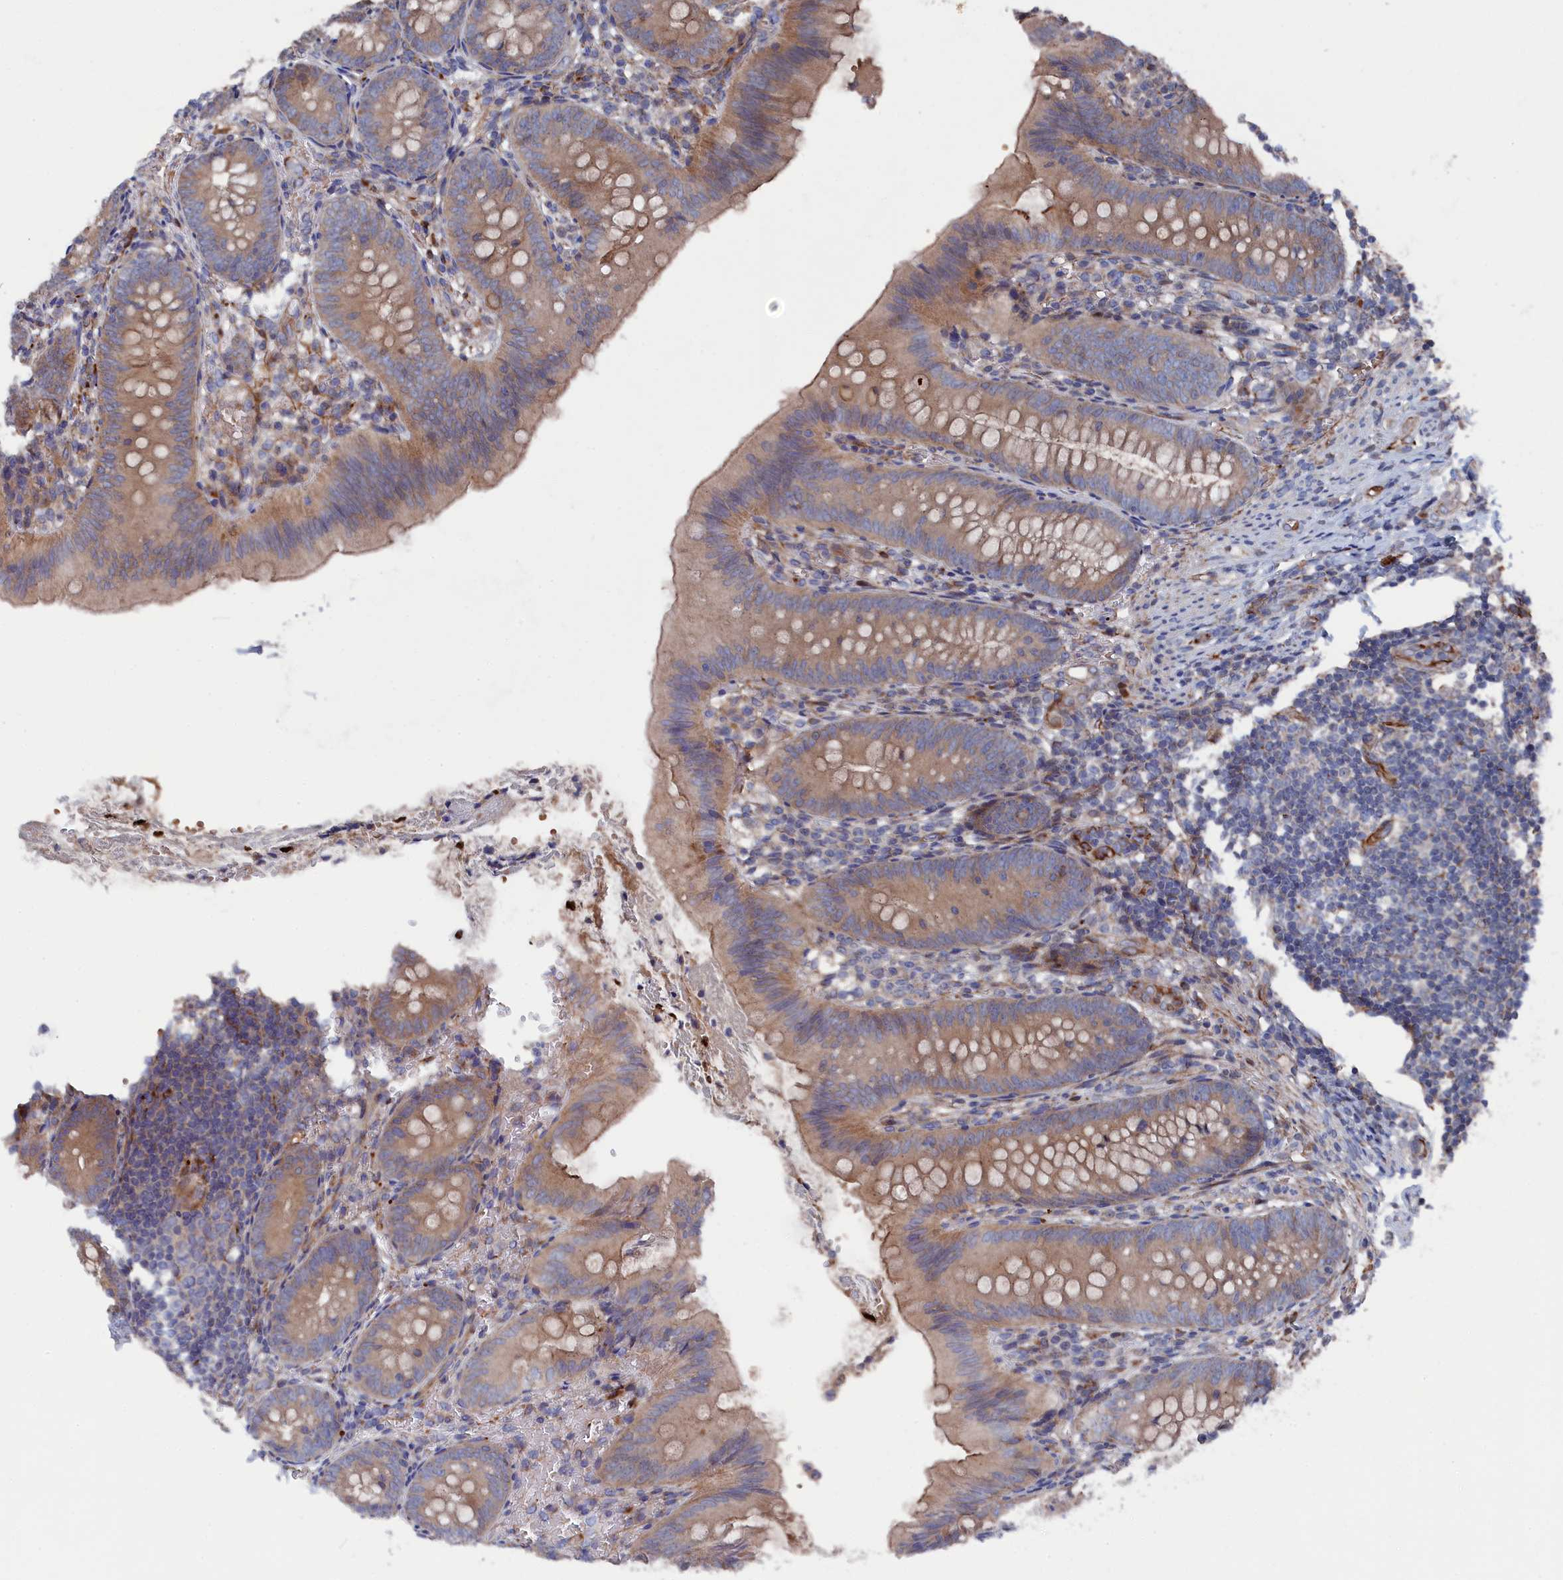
{"staining": {"intensity": "moderate", "quantity": "25%-75%", "location": "cytoplasmic/membranous"}, "tissue": "appendix", "cell_type": "Glandular cells", "image_type": "normal", "snomed": [{"axis": "morphology", "description": "Normal tissue, NOS"}, {"axis": "topography", "description": "Appendix"}], "caption": "DAB immunohistochemical staining of benign appendix exhibits moderate cytoplasmic/membranous protein staining in approximately 25%-75% of glandular cells. (brown staining indicates protein expression, while blue staining denotes nuclei).", "gene": "SMG9", "patient": {"sex": "male", "age": 1}}